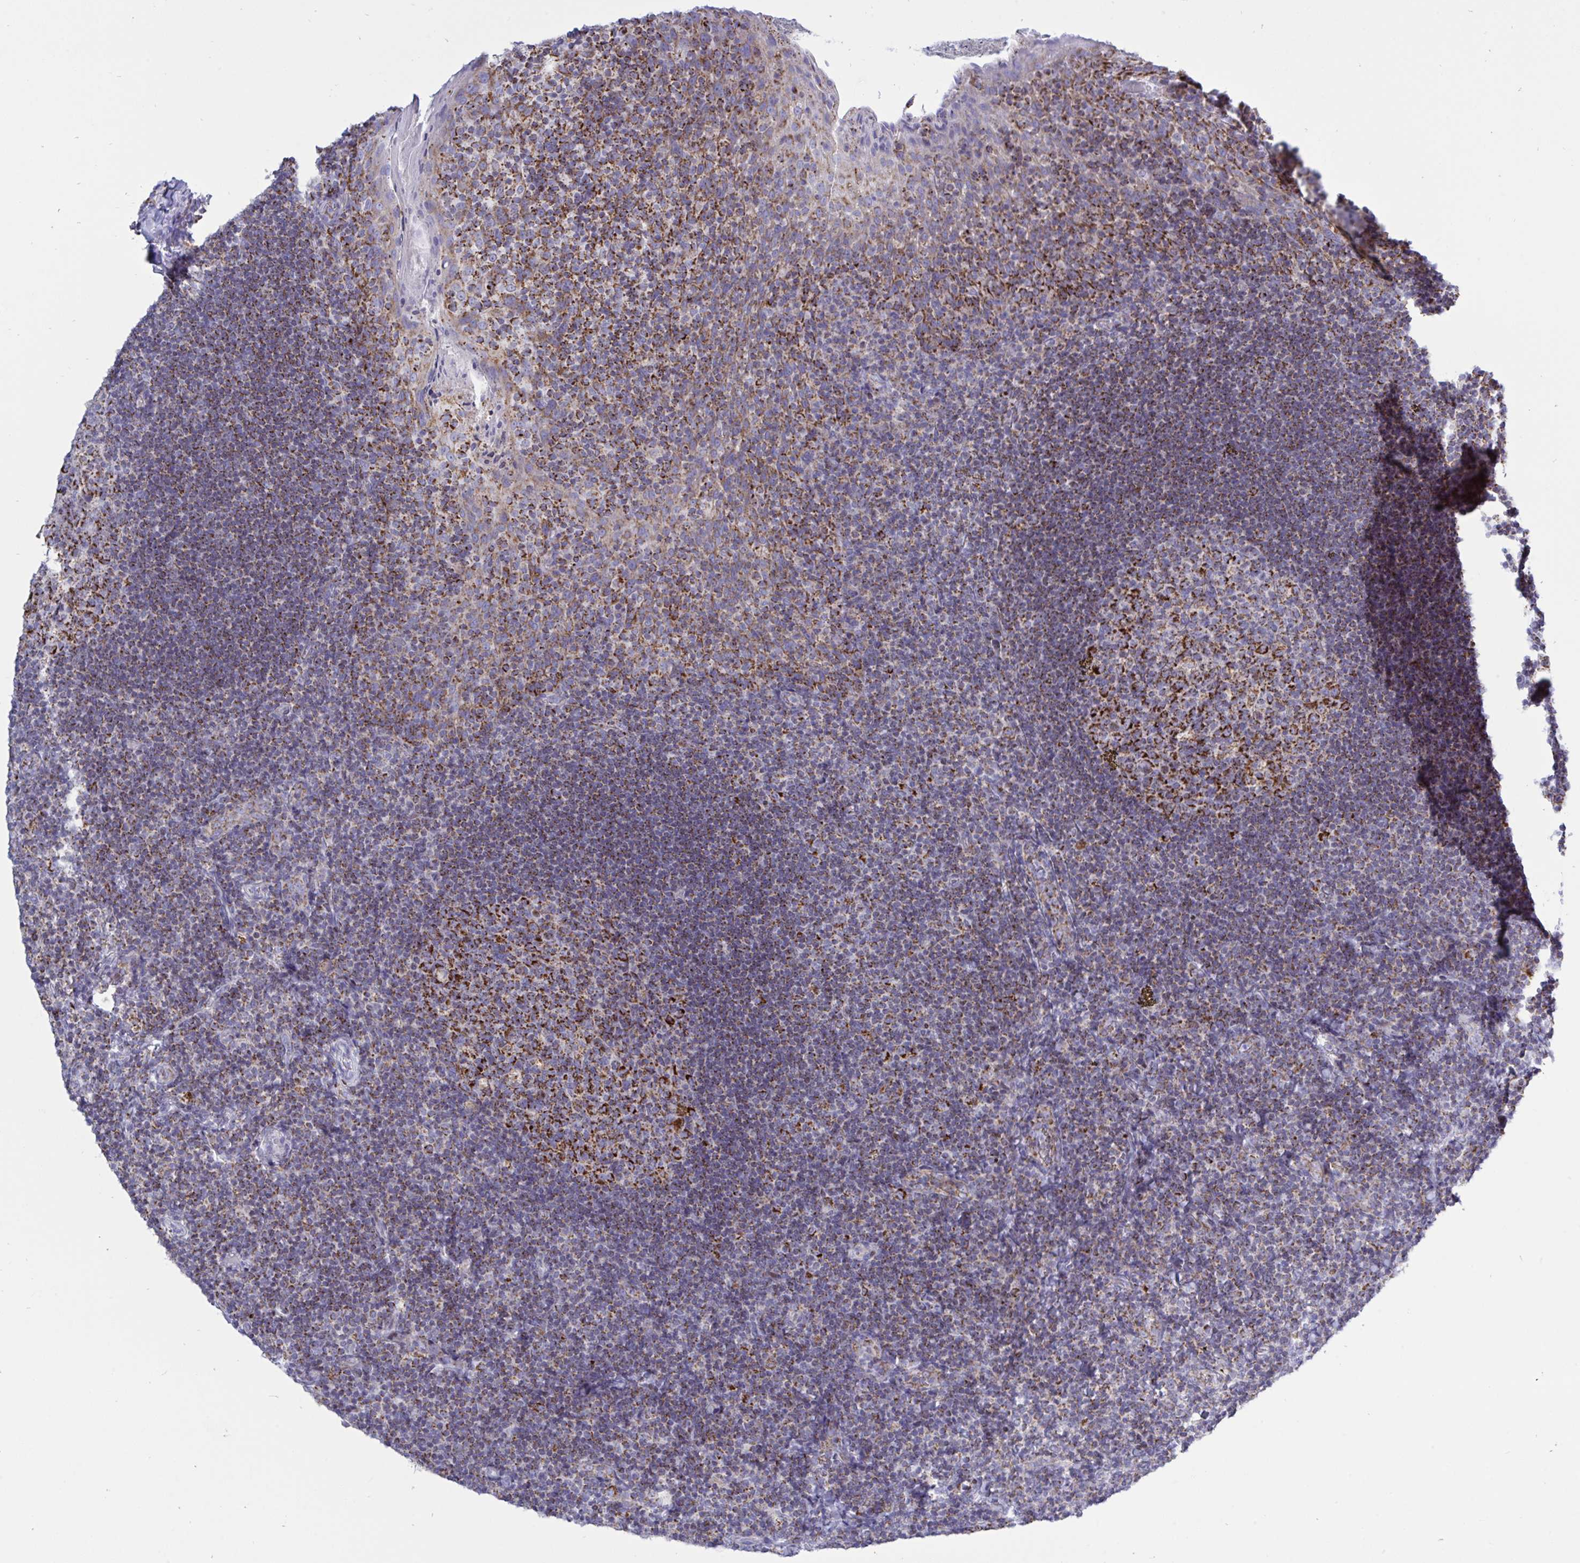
{"staining": {"intensity": "strong", "quantity": "25%-75%", "location": "cytoplasmic/membranous"}, "tissue": "tonsil", "cell_type": "Germinal center cells", "image_type": "normal", "snomed": [{"axis": "morphology", "description": "Normal tissue, NOS"}, {"axis": "topography", "description": "Tonsil"}], "caption": "The micrograph displays immunohistochemical staining of benign tonsil. There is strong cytoplasmic/membranous positivity is identified in about 25%-75% of germinal center cells. The staining is performed using DAB brown chromogen to label protein expression. The nuclei are counter-stained blue using hematoxylin.", "gene": "HSPE1", "patient": {"sex": "male", "age": 17}}